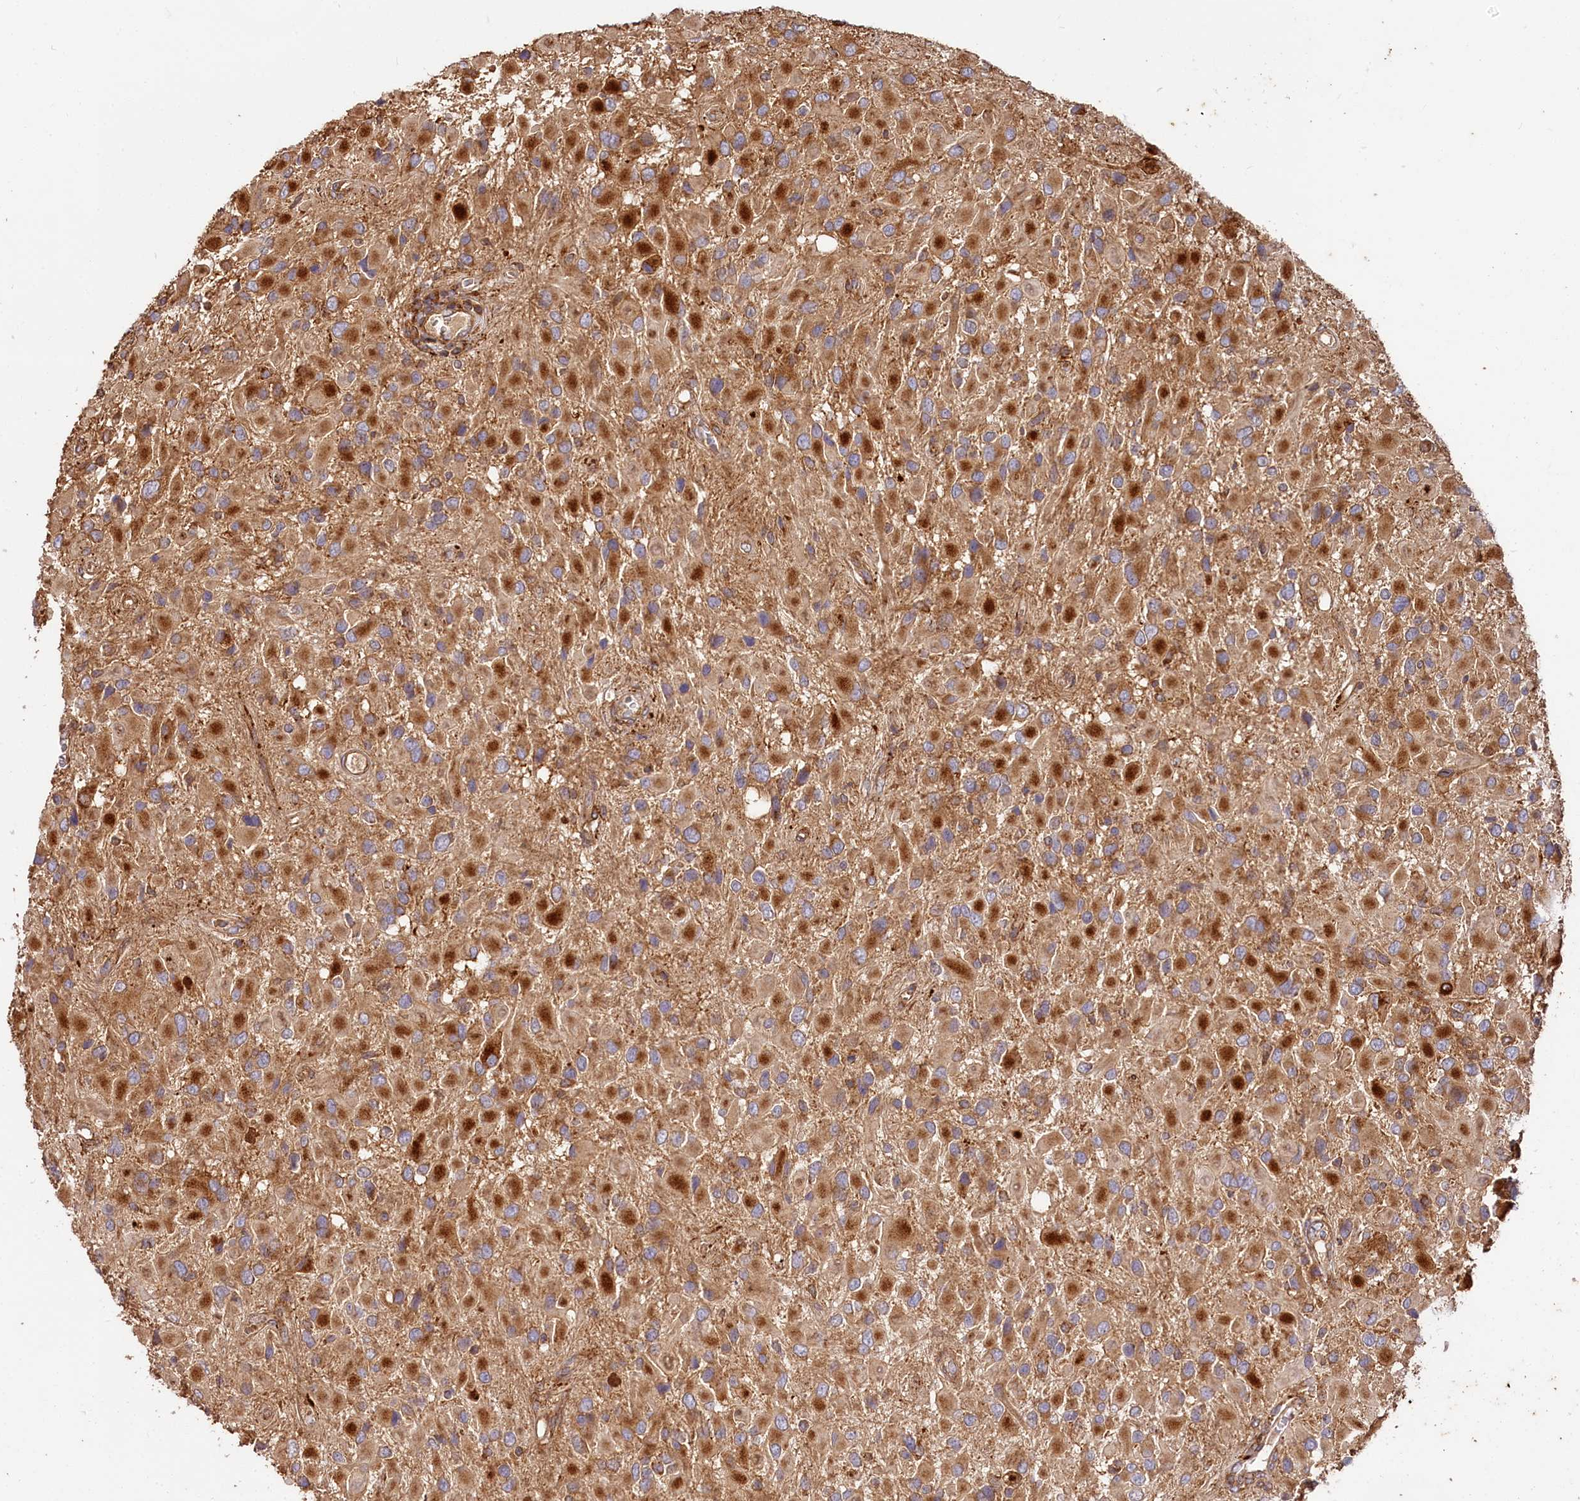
{"staining": {"intensity": "moderate", "quantity": ">75%", "location": "cytoplasmic/membranous"}, "tissue": "glioma", "cell_type": "Tumor cells", "image_type": "cancer", "snomed": [{"axis": "morphology", "description": "Glioma, malignant, High grade"}, {"axis": "topography", "description": "Brain"}], "caption": "Immunohistochemistry micrograph of human malignant glioma (high-grade) stained for a protein (brown), which displays medium levels of moderate cytoplasmic/membranous staining in about >75% of tumor cells.", "gene": "WDR73", "patient": {"sex": "male", "age": 53}}